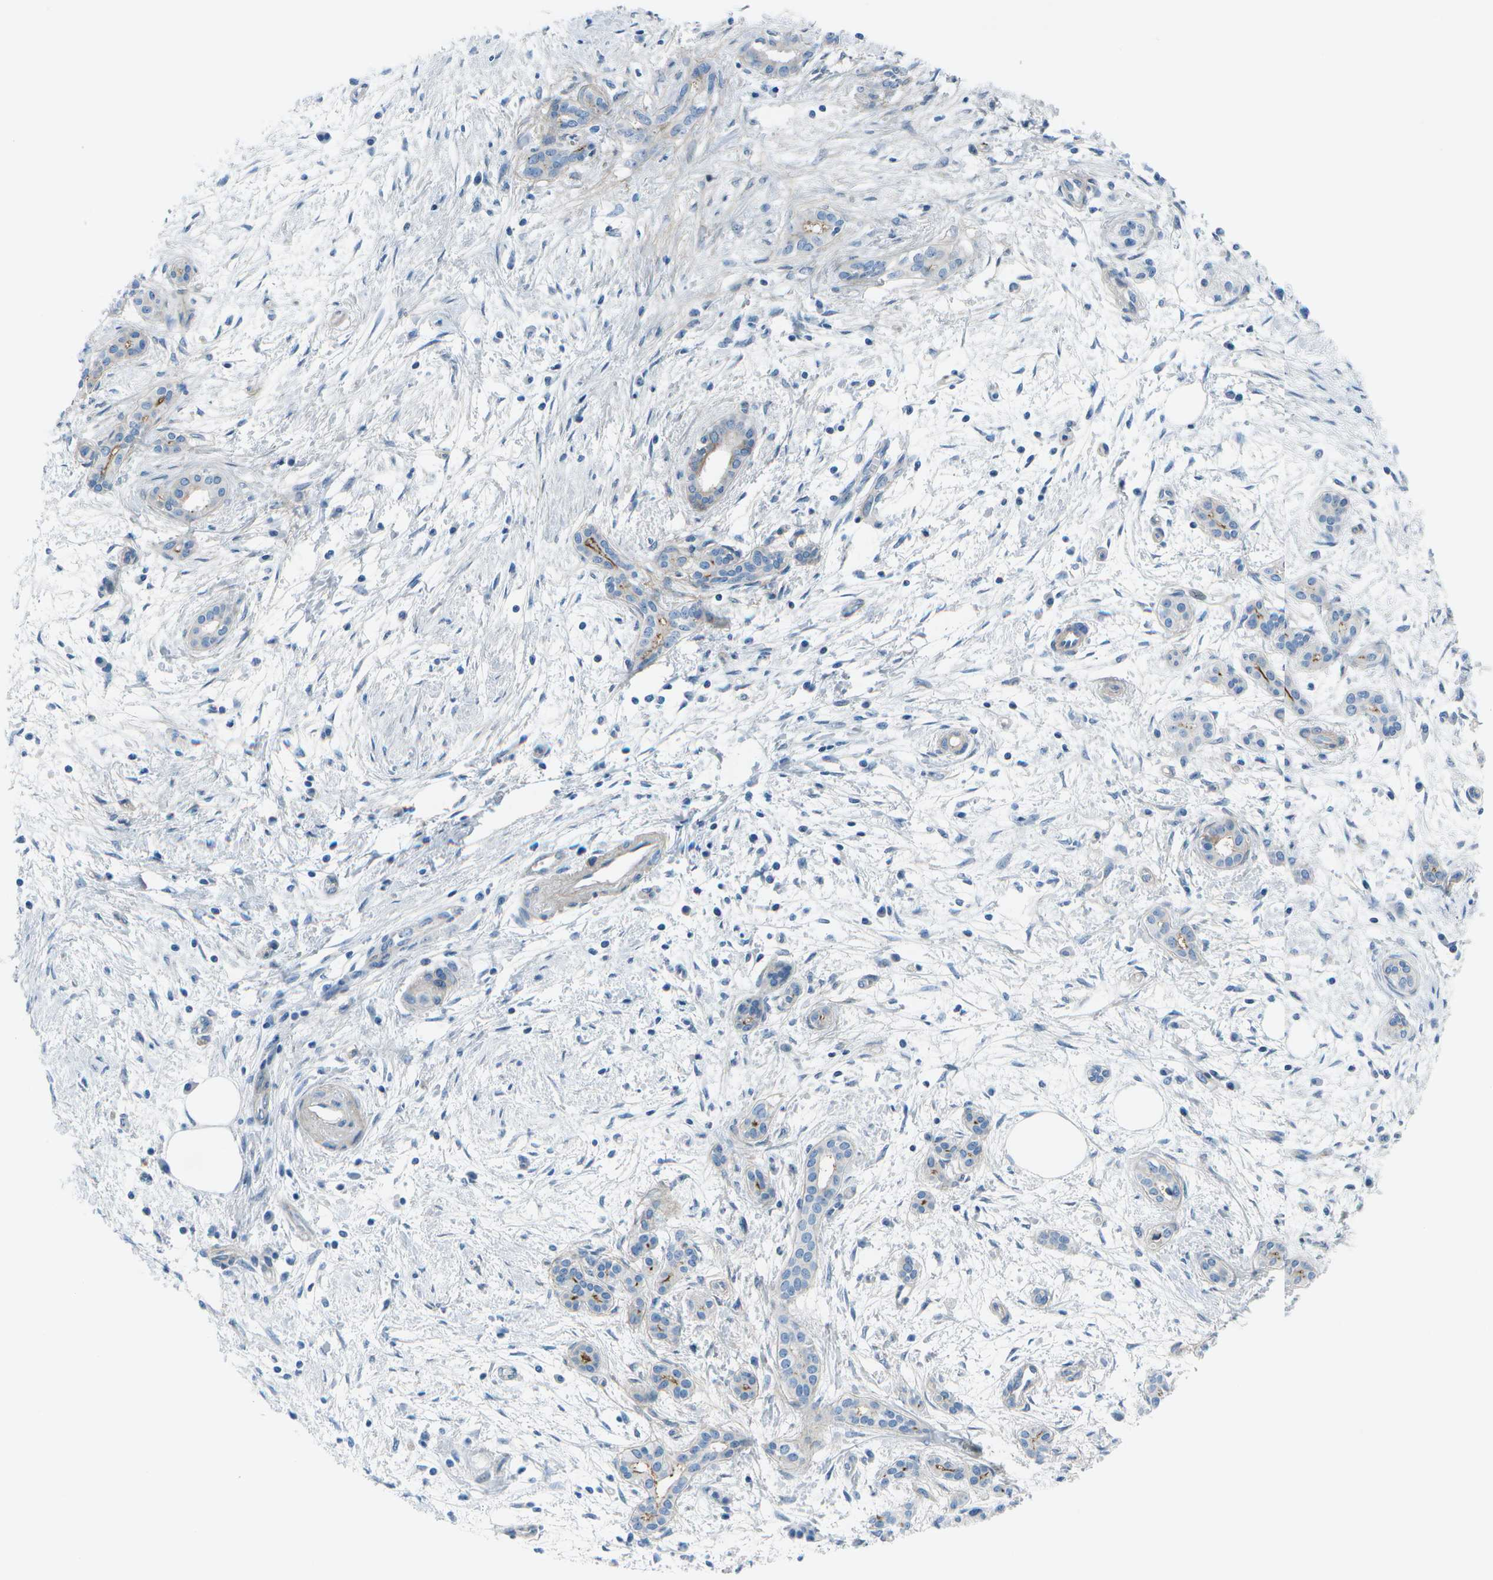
{"staining": {"intensity": "moderate", "quantity": "<25%", "location": "cytoplasmic/membranous"}, "tissue": "pancreatic cancer", "cell_type": "Tumor cells", "image_type": "cancer", "snomed": [{"axis": "morphology", "description": "Adenocarcinoma, NOS"}, {"axis": "topography", "description": "Pancreas"}], "caption": "Tumor cells demonstrate low levels of moderate cytoplasmic/membranous expression in approximately <25% of cells in human pancreatic cancer (adenocarcinoma). (Brightfield microscopy of DAB IHC at high magnification).", "gene": "SORBS3", "patient": {"sex": "female", "age": 70}}